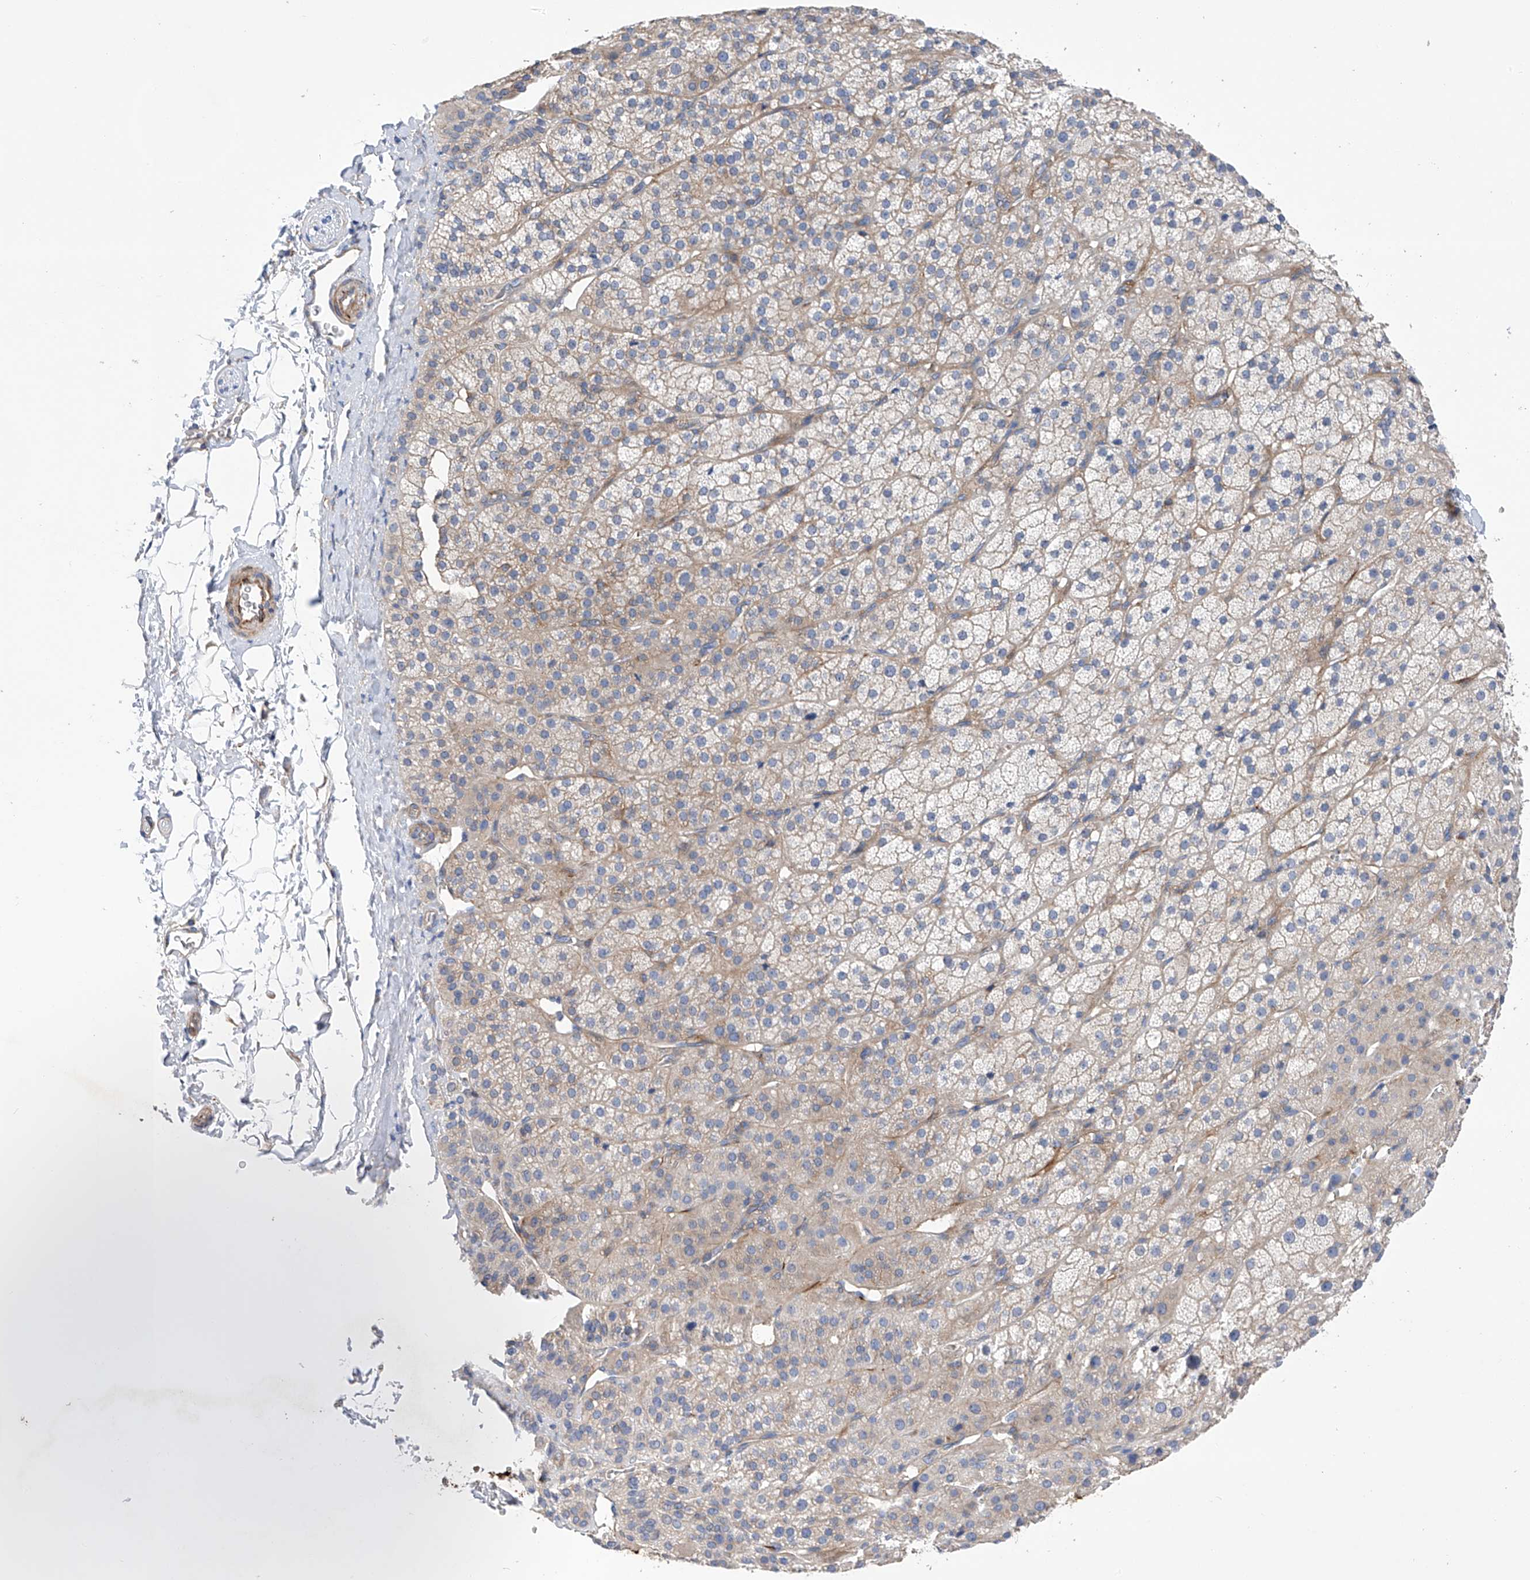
{"staining": {"intensity": "weak", "quantity": "<25%", "location": "cytoplasmic/membranous"}, "tissue": "adrenal gland", "cell_type": "Glandular cells", "image_type": "normal", "snomed": [{"axis": "morphology", "description": "Normal tissue, NOS"}, {"axis": "topography", "description": "Adrenal gland"}], "caption": "Adrenal gland stained for a protein using IHC exhibits no expression glandular cells.", "gene": "NFATC4", "patient": {"sex": "female", "age": 57}}